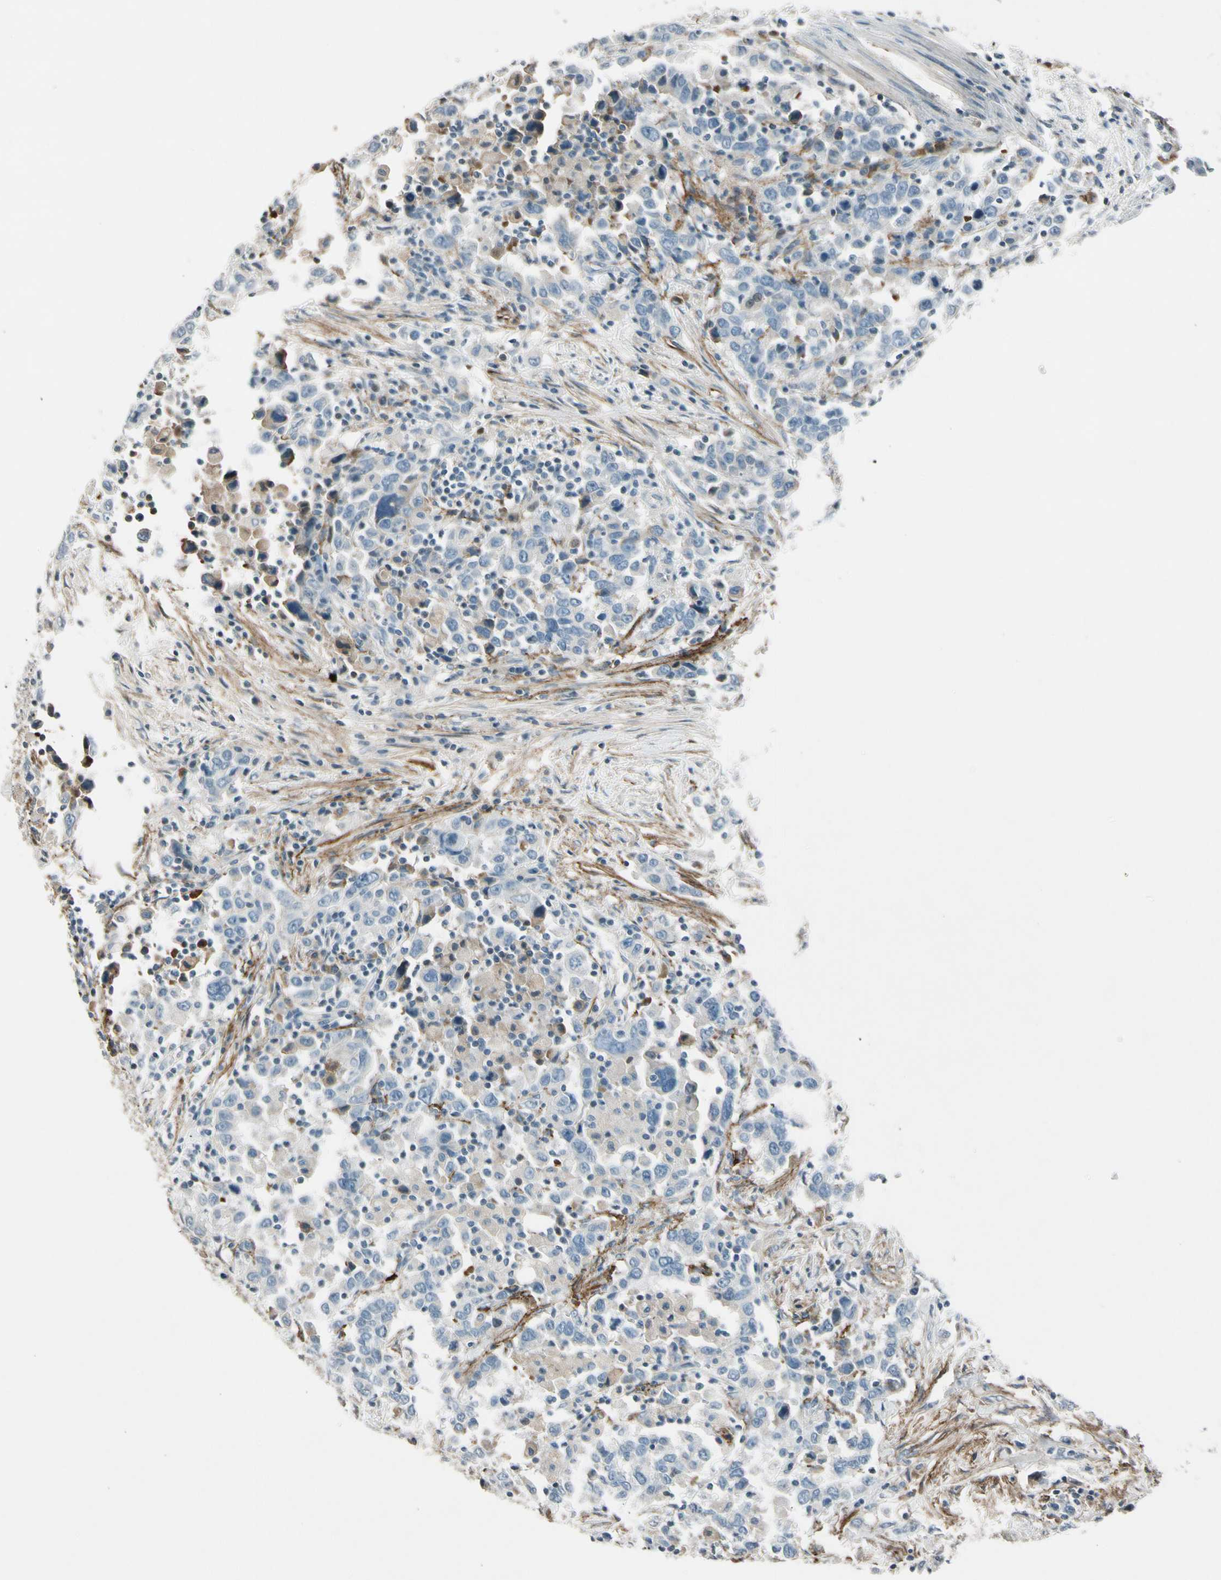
{"staining": {"intensity": "negative", "quantity": "none", "location": "none"}, "tissue": "urothelial cancer", "cell_type": "Tumor cells", "image_type": "cancer", "snomed": [{"axis": "morphology", "description": "Urothelial carcinoma, High grade"}, {"axis": "topography", "description": "Urinary bladder"}], "caption": "Urothelial cancer was stained to show a protein in brown. There is no significant positivity in tumor cells.", "gene": "PDPN", "patient": {"sex": "male", "age": 61}}